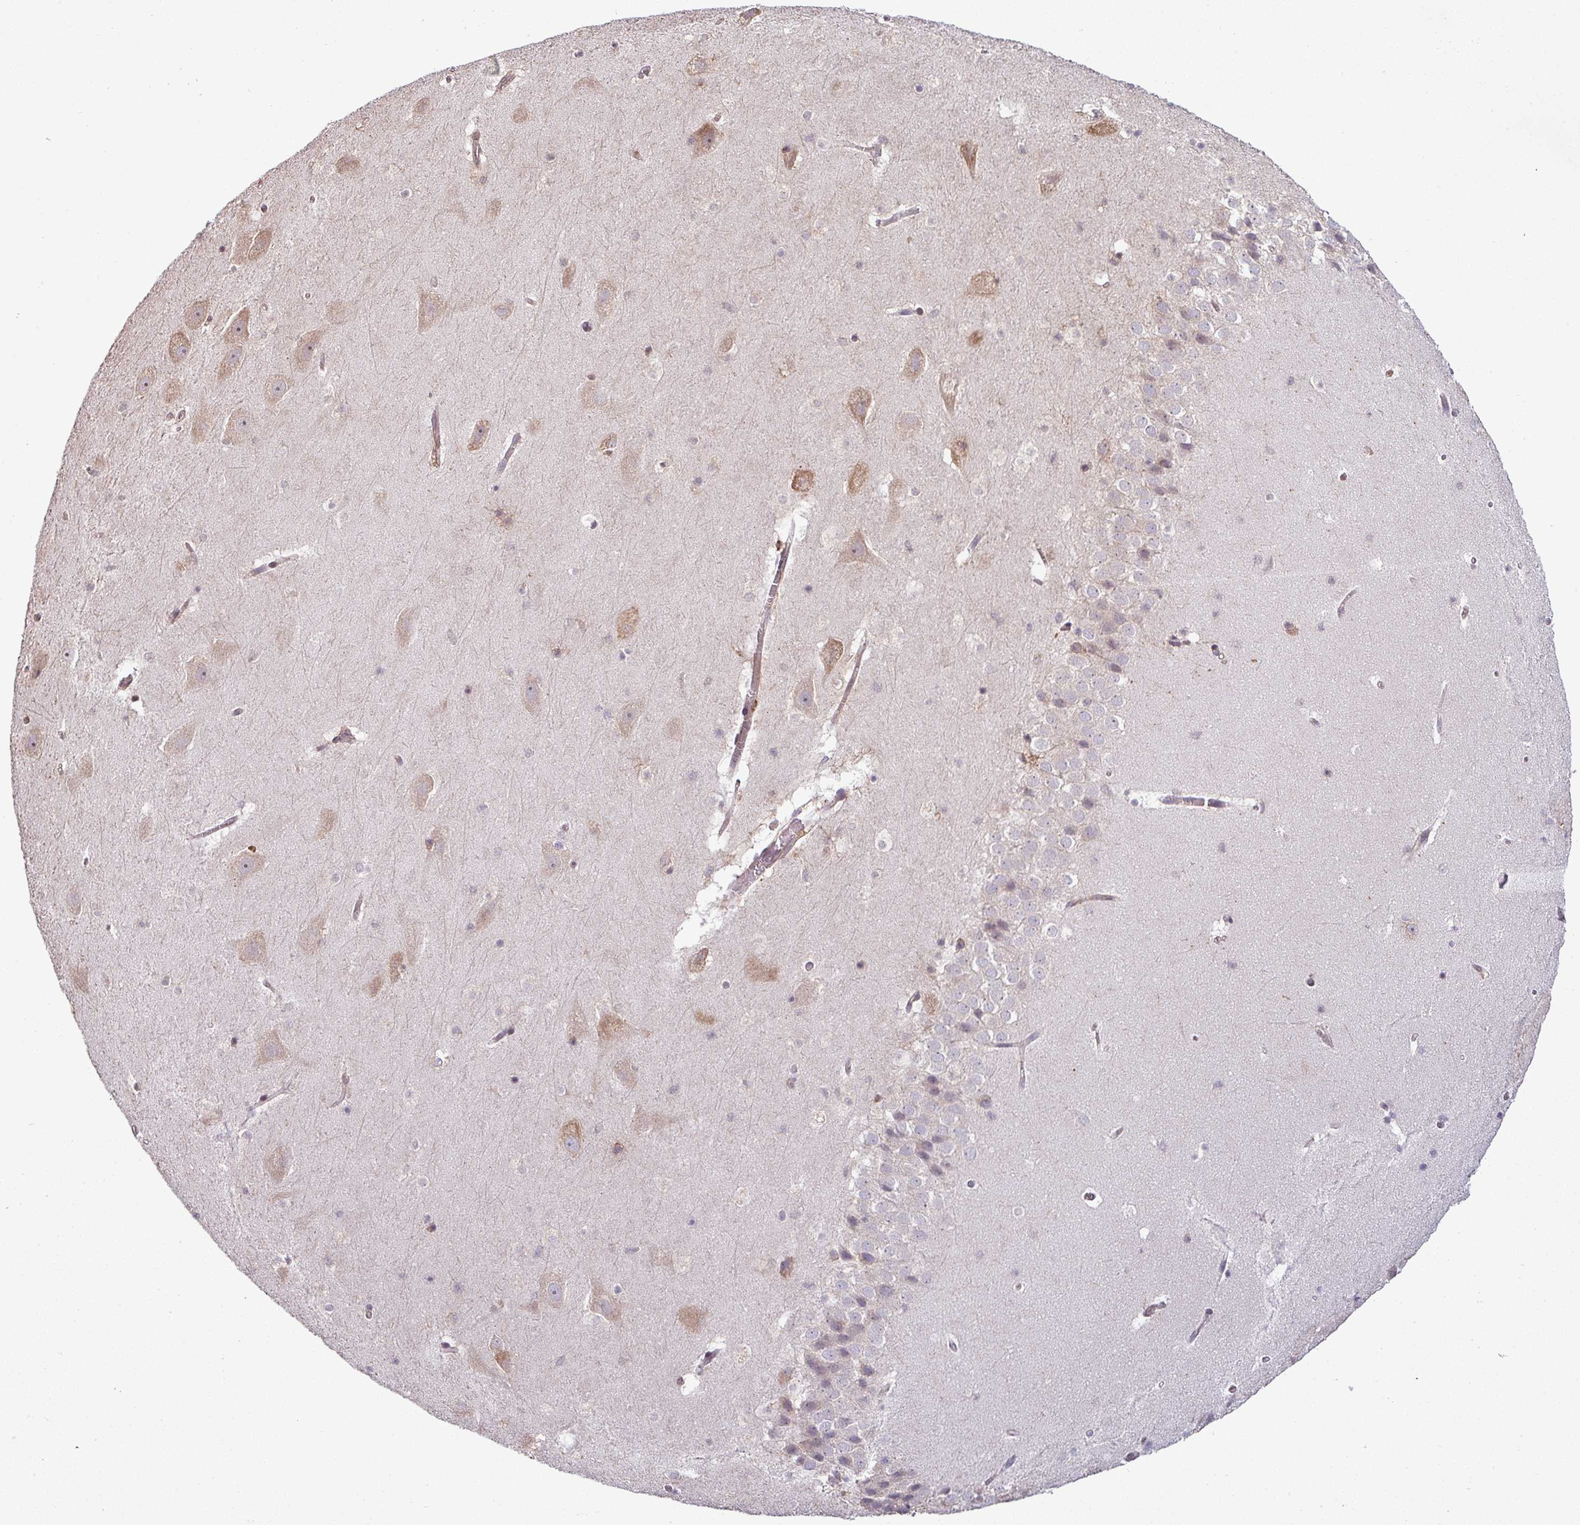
{"staining": {"intensity": "moderate", "quantity": "25%-75%", "location": "cytoplasmic/membranous,nuclear"}, "tissue": "hippocampus", "cell_type": "Glial cells", "image_type": "normal", "snomed": [{"axis": "morphology", "description": "Normal tissue, NOS"}, {"axis": "topography", "description": "Hippocampus"}], "caption": "The micrograph shows immunohistochemical staining of benign hippocampus. There is moderate cytoplasmic/membranous,nuclear positivity is appreciated in approximately 25%-75% of glial cells. (DAB (3,3'-diaminobenzidine) IHC with brightfield microscopy, high magnification).", "gene": "LRRC74B", "patient": {"sex": "male", "age": 37}}